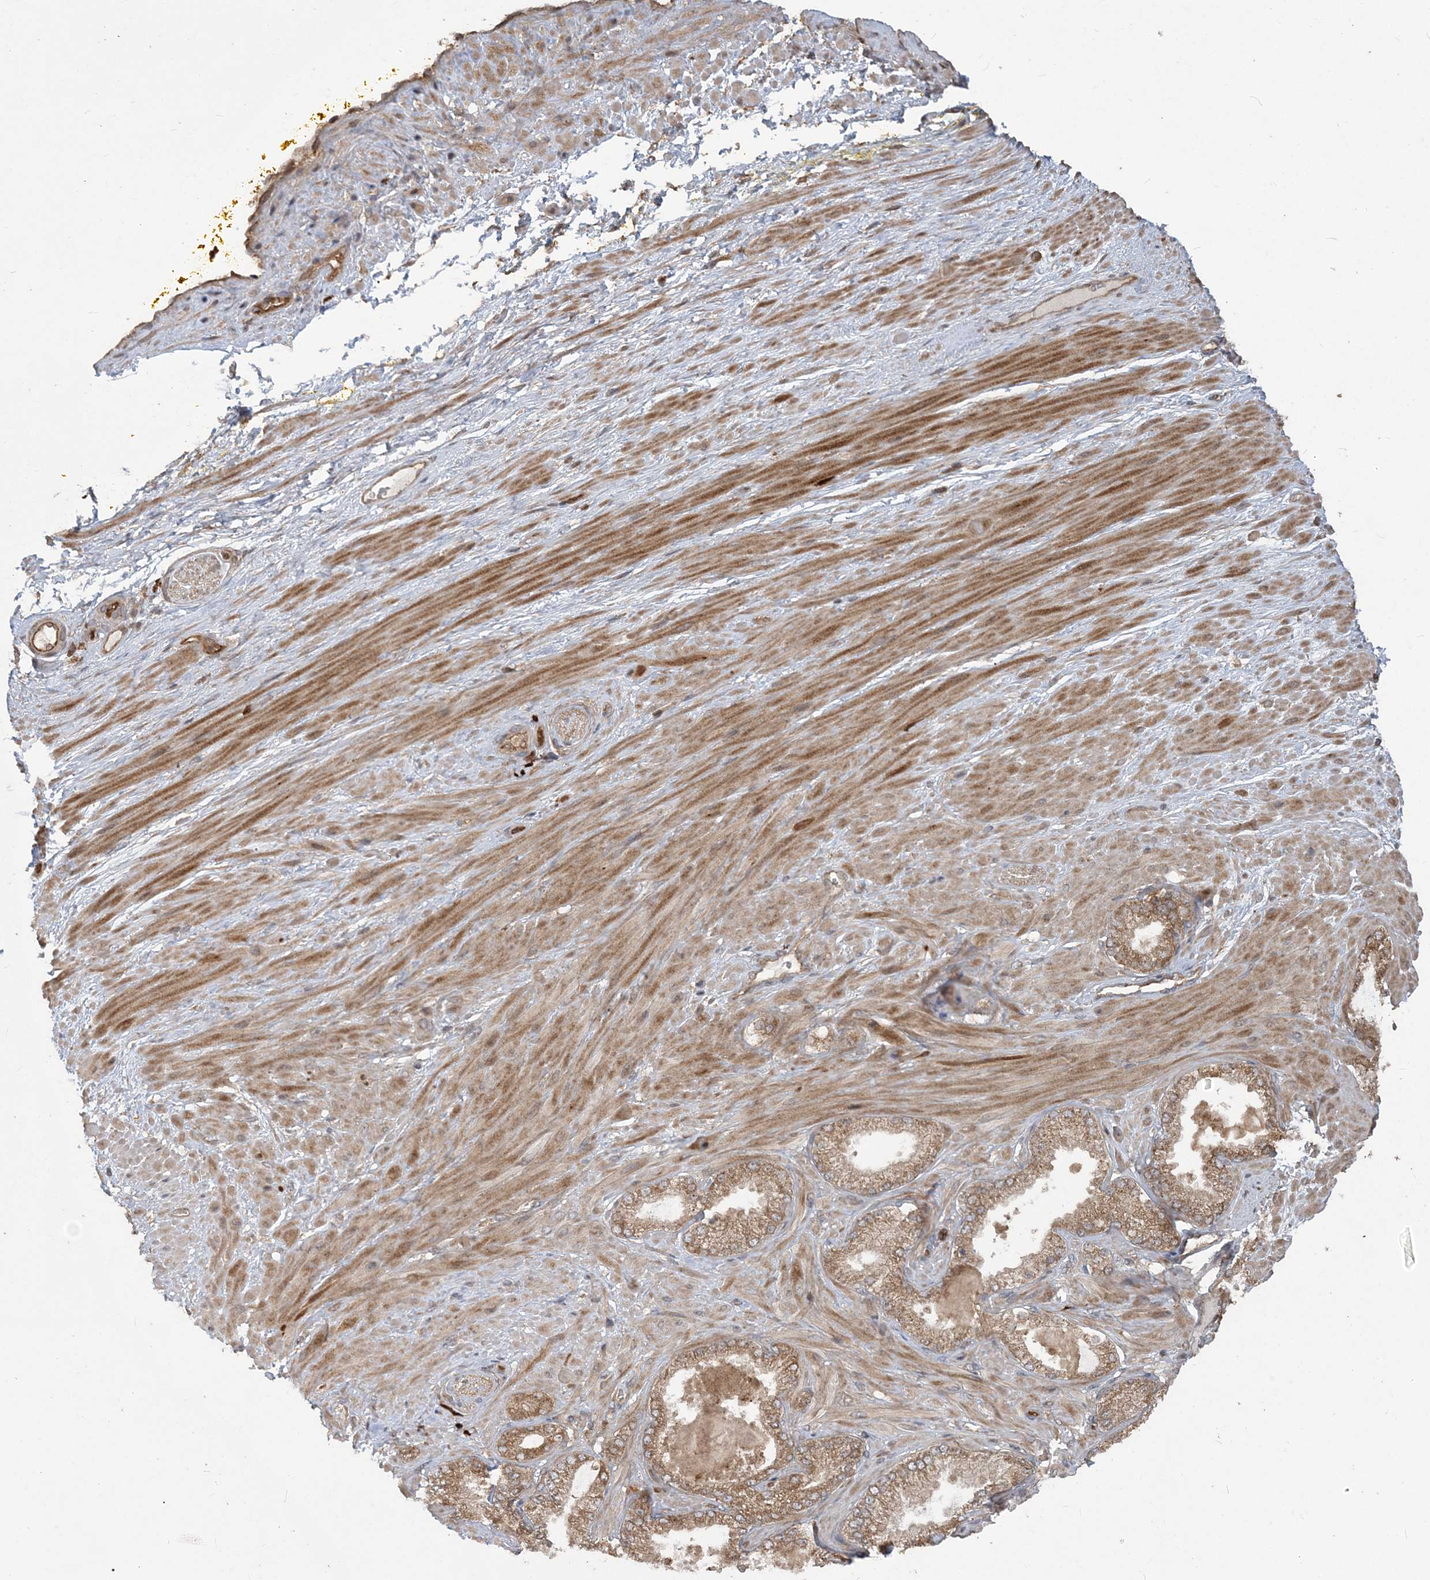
{"staining": {"intensity": "moderate", "quantity": ">75%", "location": "cytoplasmic/membranous"}, "tissue": "adipose tissue", "cell_type": "Adipocytes", "image_type": "normal", "snomed": [{"axis": "morphology", "description": "Normal tissue, NOS"}, {"axis": "morphology", "description": "Adenocarcinoma, Low grade"}, {"axis": "topography", "description": "Prostate"}, {"axis": "topography", "description": "Peripheral nerve tissue"}], "caption": "IHC (DAB (3,3'-diaminobenzidine)) staining of normal adipose tissue reveals moderate cytoplasmic/membranous protein expression in about >75% of adipocytes. (Brightfield microscopy of DAB IHC at high magnification).", "gene": "HERPUD1", "patient": {"sex": "male", "age": 63}}